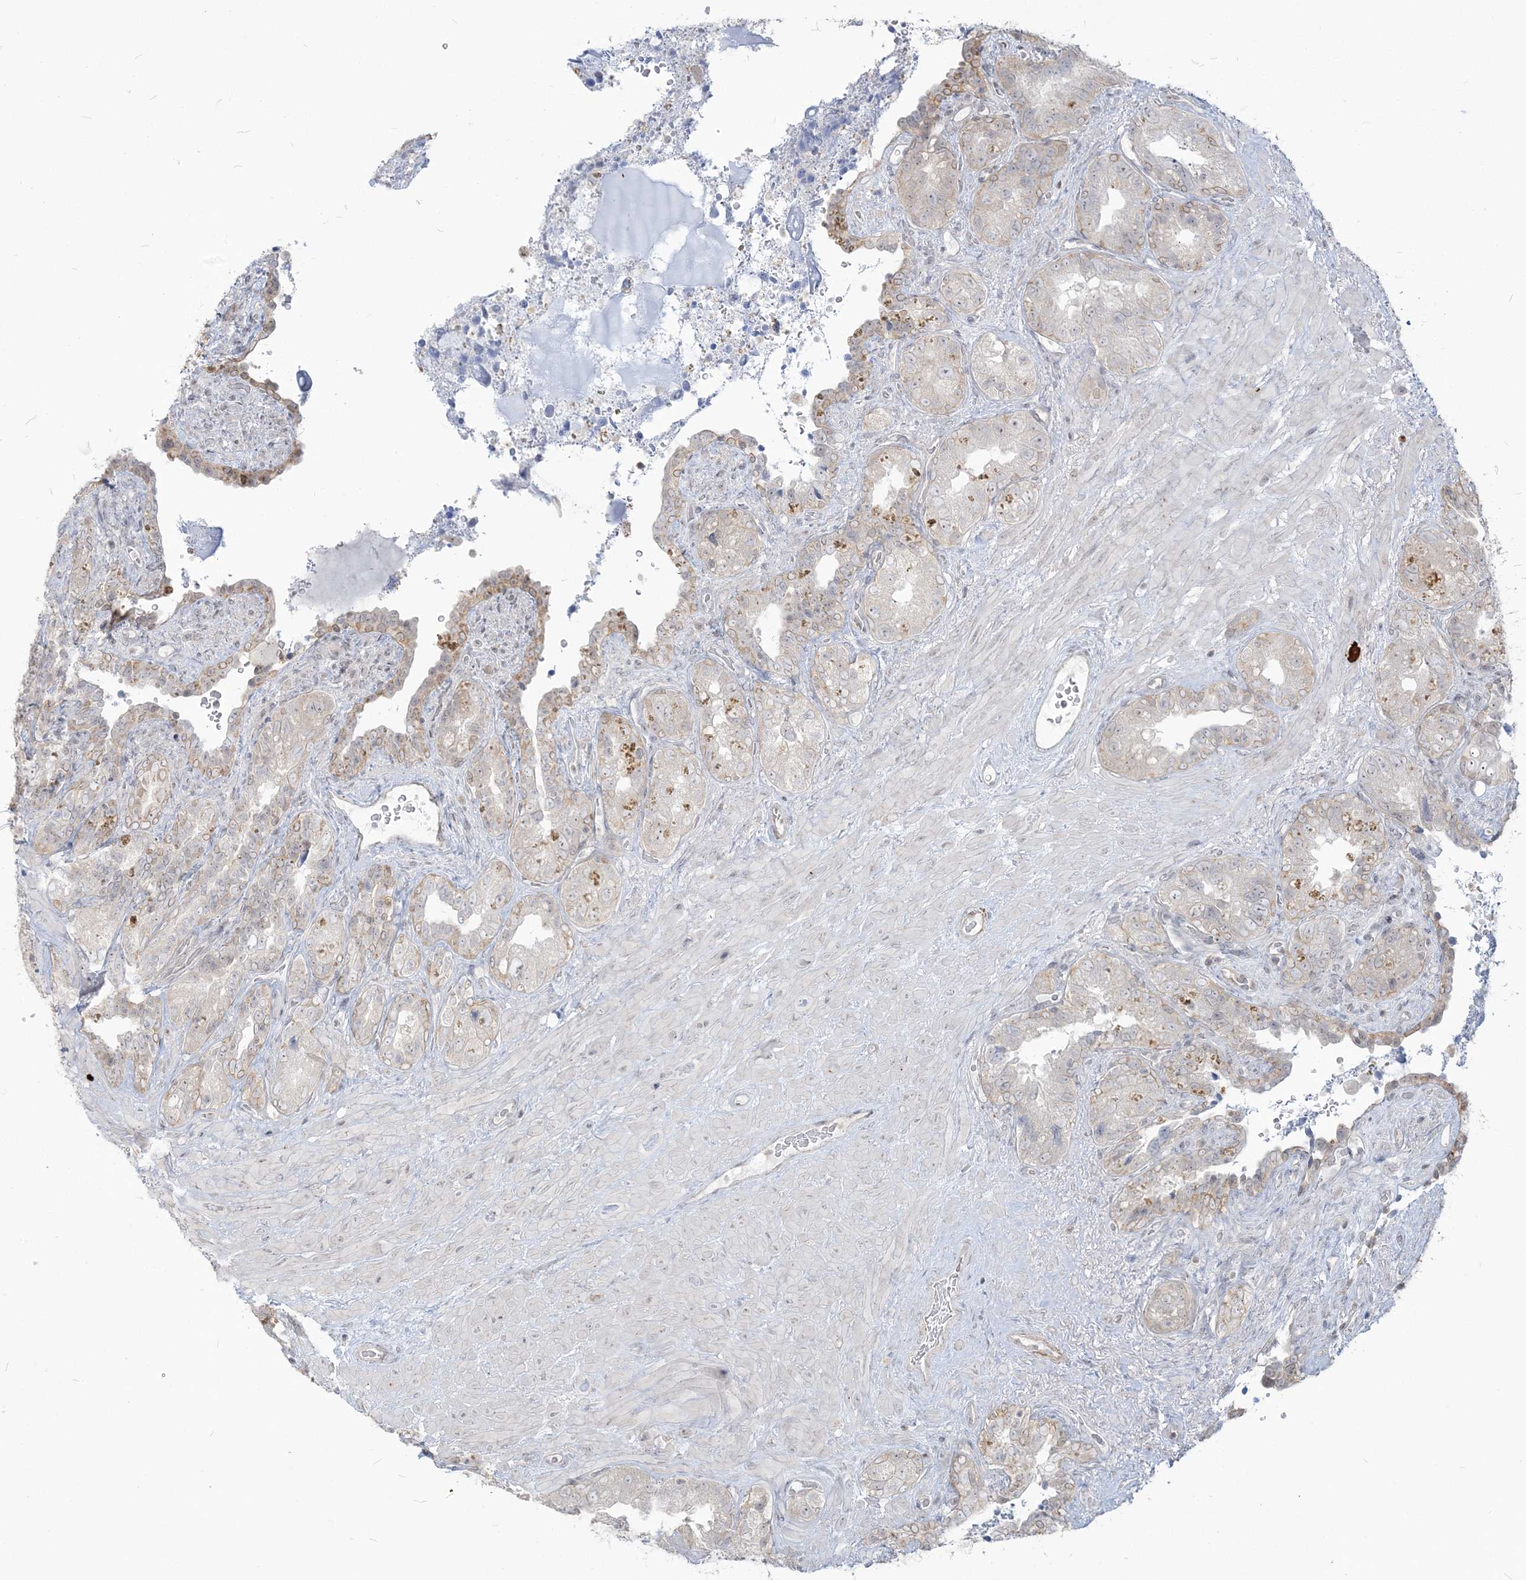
{"staining": {"intensity": "weak", "quantity": "<25%", "location": "cytoplasmic/membranous"}, "tissue": "seminal vesicle", "cell_type": "Glandular cells", "image_type": "normal", "snomed": [{"axis": "morphology", "description": "Normal tissue, NOS"}, {"axis": "topography", "description": "Seminal veicle"}, {"axis": "topography", "description": "Peripheral nerve tissue"}], "caption": "Seminal vesicle stained for a protein using immunohistochemistry (IHC) demonstrates no staining glandular cells.", "gene": "SDAD1", "patient": {"sex": "male", "age": 67}}